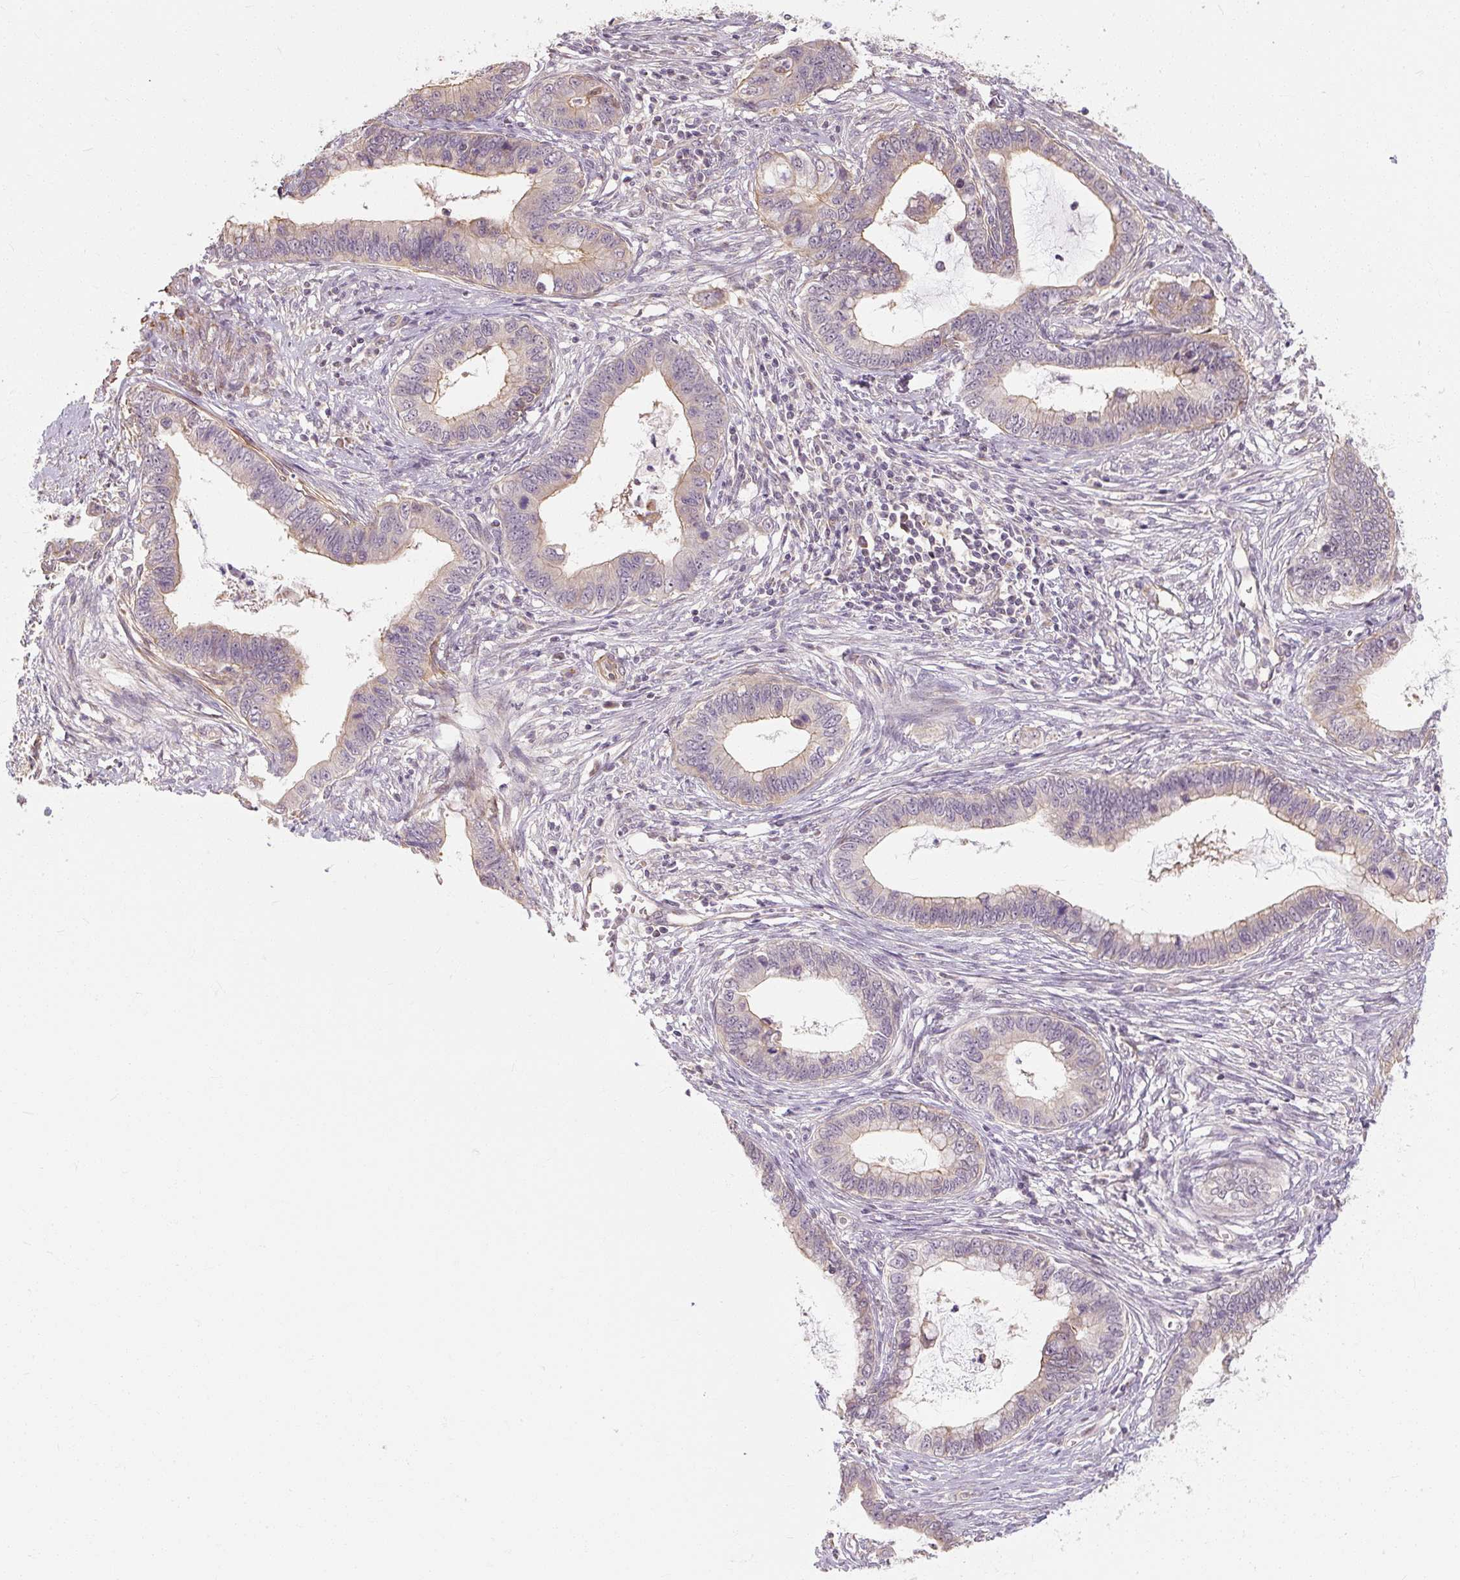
{"staining": {"intensity": "weak", "quantity": "<25%", "location": "cytoplasmic/membranous"}, "tissue": "cervical cancer", "cell_type": "Tumor cells", "image_type": "cancer", "snomed": [{"axis": "morphology", "description": "Adenocarcinoma, NOS"}, {"axis": "topography", "description": "Cervix"}], "caption": "Immunohistochemistry (IHC) micrograph of neoplastic tissue: cervical cancer (adenocarcinoma) stained with DAB reveals no significant protein positivity in tumor cells.", "gene": "RB1CC1", "patient": {"sex": "female", "age": 44}}